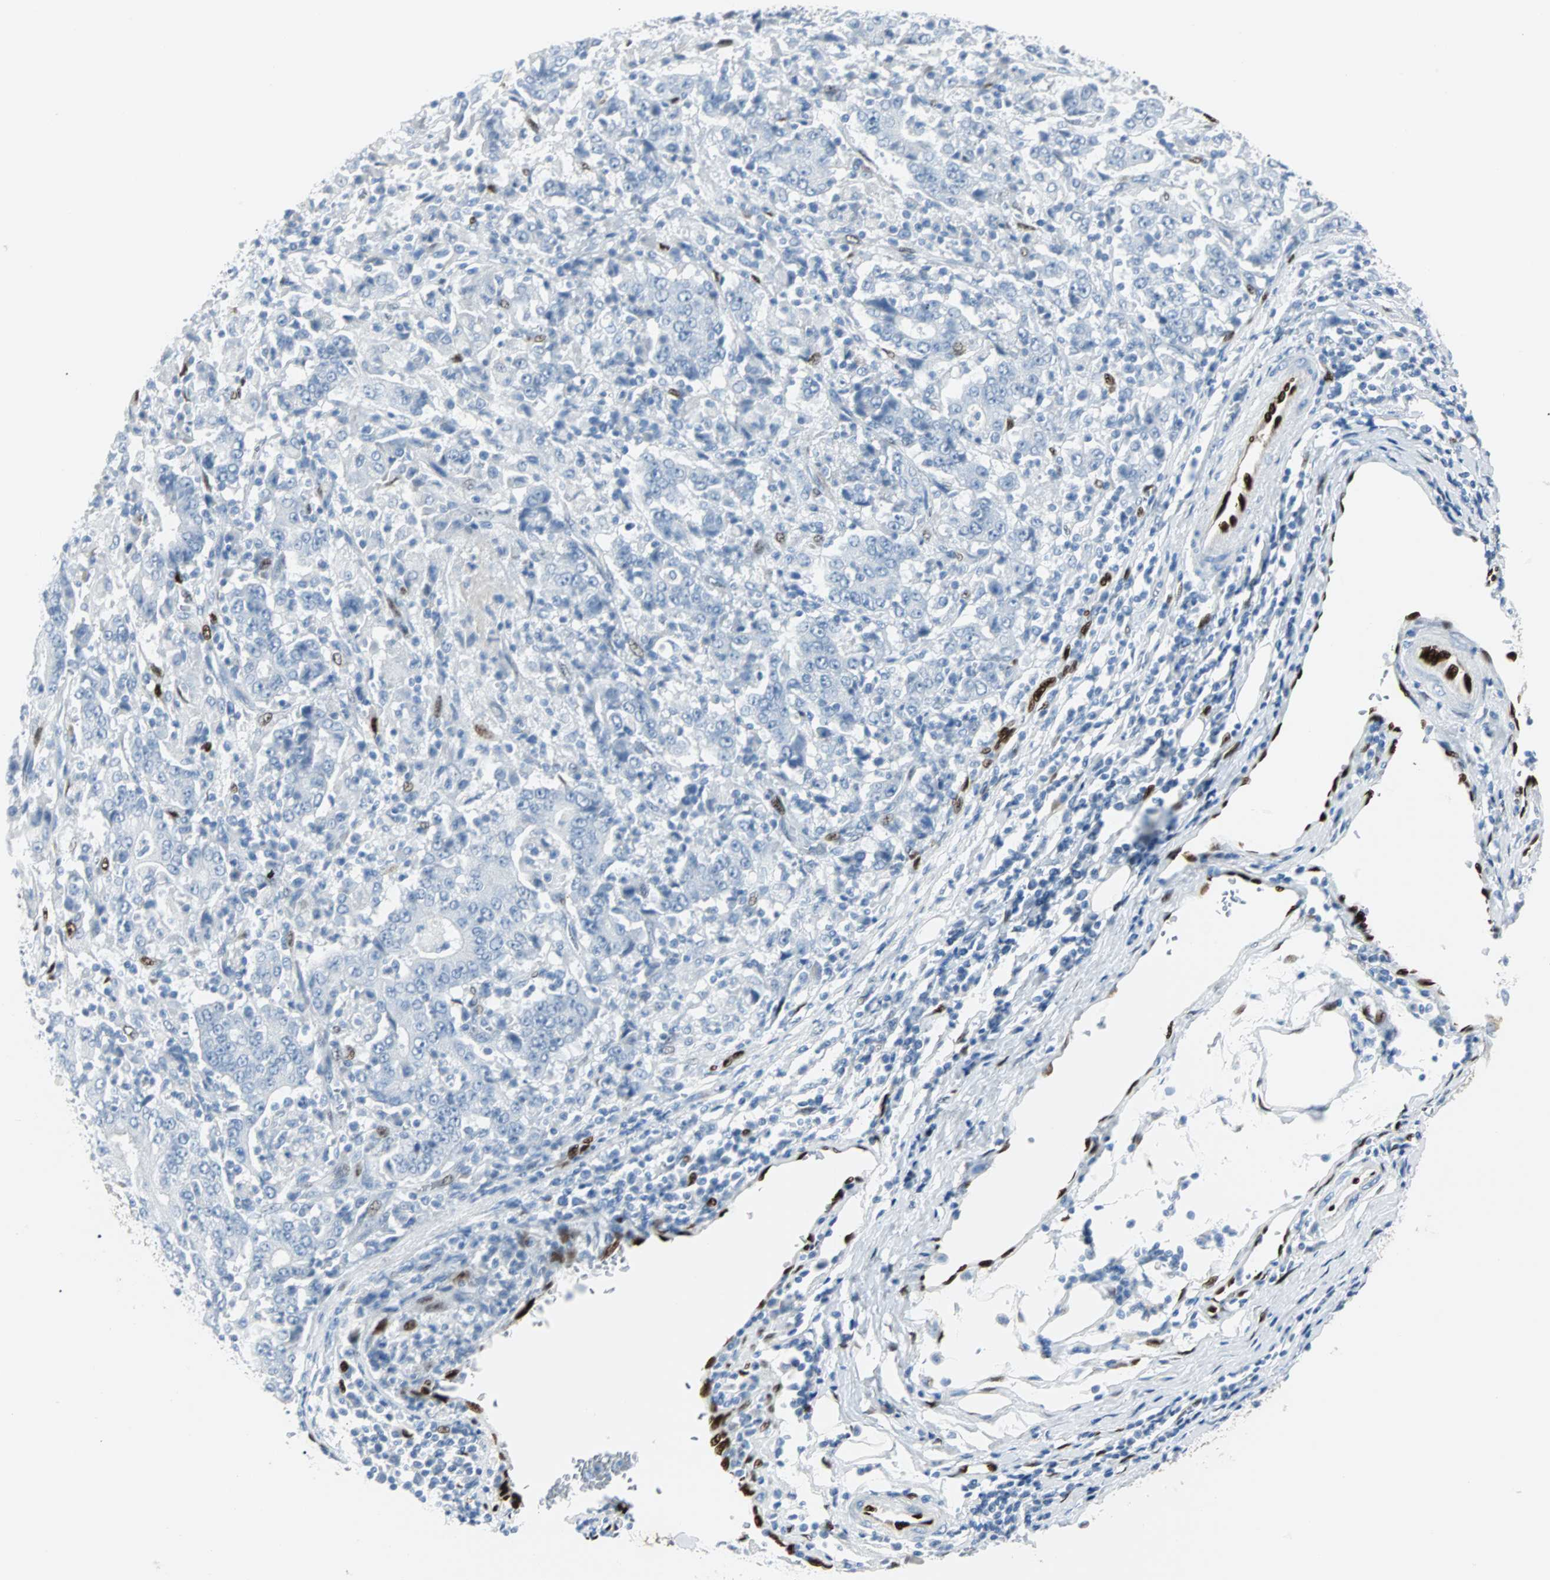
{"staining": {"intensity": "negative", "quantity": "none", "location": "none"}, "tissue": "stomach cancer", "cell_type": "Tumor cells", "image_type": "cancer", "snomed": [{"axis": "morphology", "description": "Normal tissue, NOS"}, {"axis": "morphology", "description": "Adenocarcinoma, NOS"}, {"axis": "topography", "description": "Stomach, upper"}, {"axis": "topography", "description": "Stomach"}], "caption": "Protein analysis of adenocarcinoma (stomach) shows no significant staining in tumor cells.", "gene": "IL33", "patient": {"sex": "male", "age": 59}}